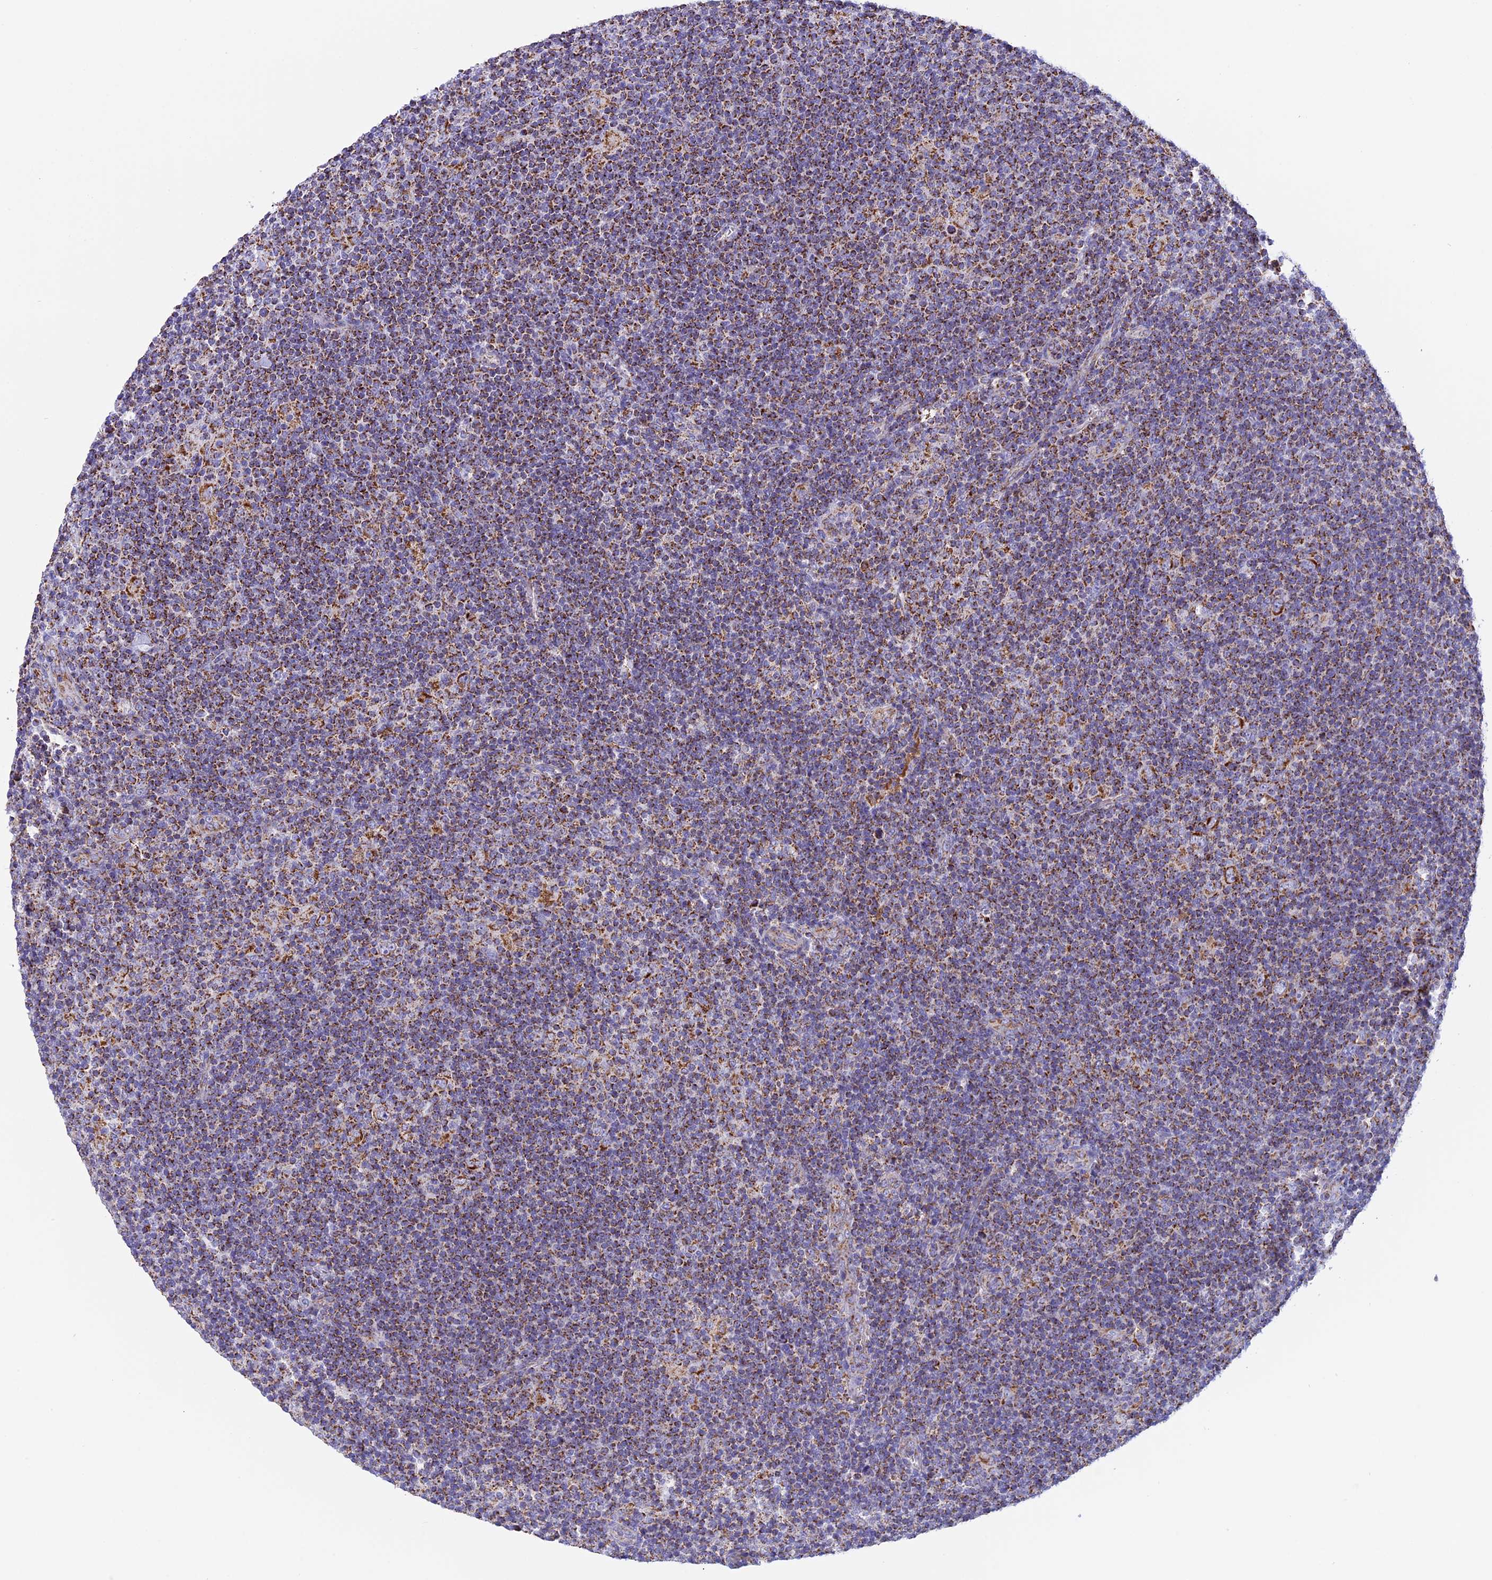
{"staining": {"intensity": "moderate", "quantity": ">75%", "location": "cytoplasmic/membranous"}, "tissue": "lymphoma", "cell_type": "Tumor cells", "image_type": "cancer", "snomed": [{"axis": "morphology", "description": "Hodgkin's disease, NOS"}, {"axis": "topography", "description": "Lymph node"}], "caption": "There is medium levels of moderate cytoplasmic/membranous expression in tumor cells of Hodgkin's disease, as demonstrated by immunohistochemical staining (brown color).", "gene": "KCNG1", "patient": {"sex": "female", "age": 57}}